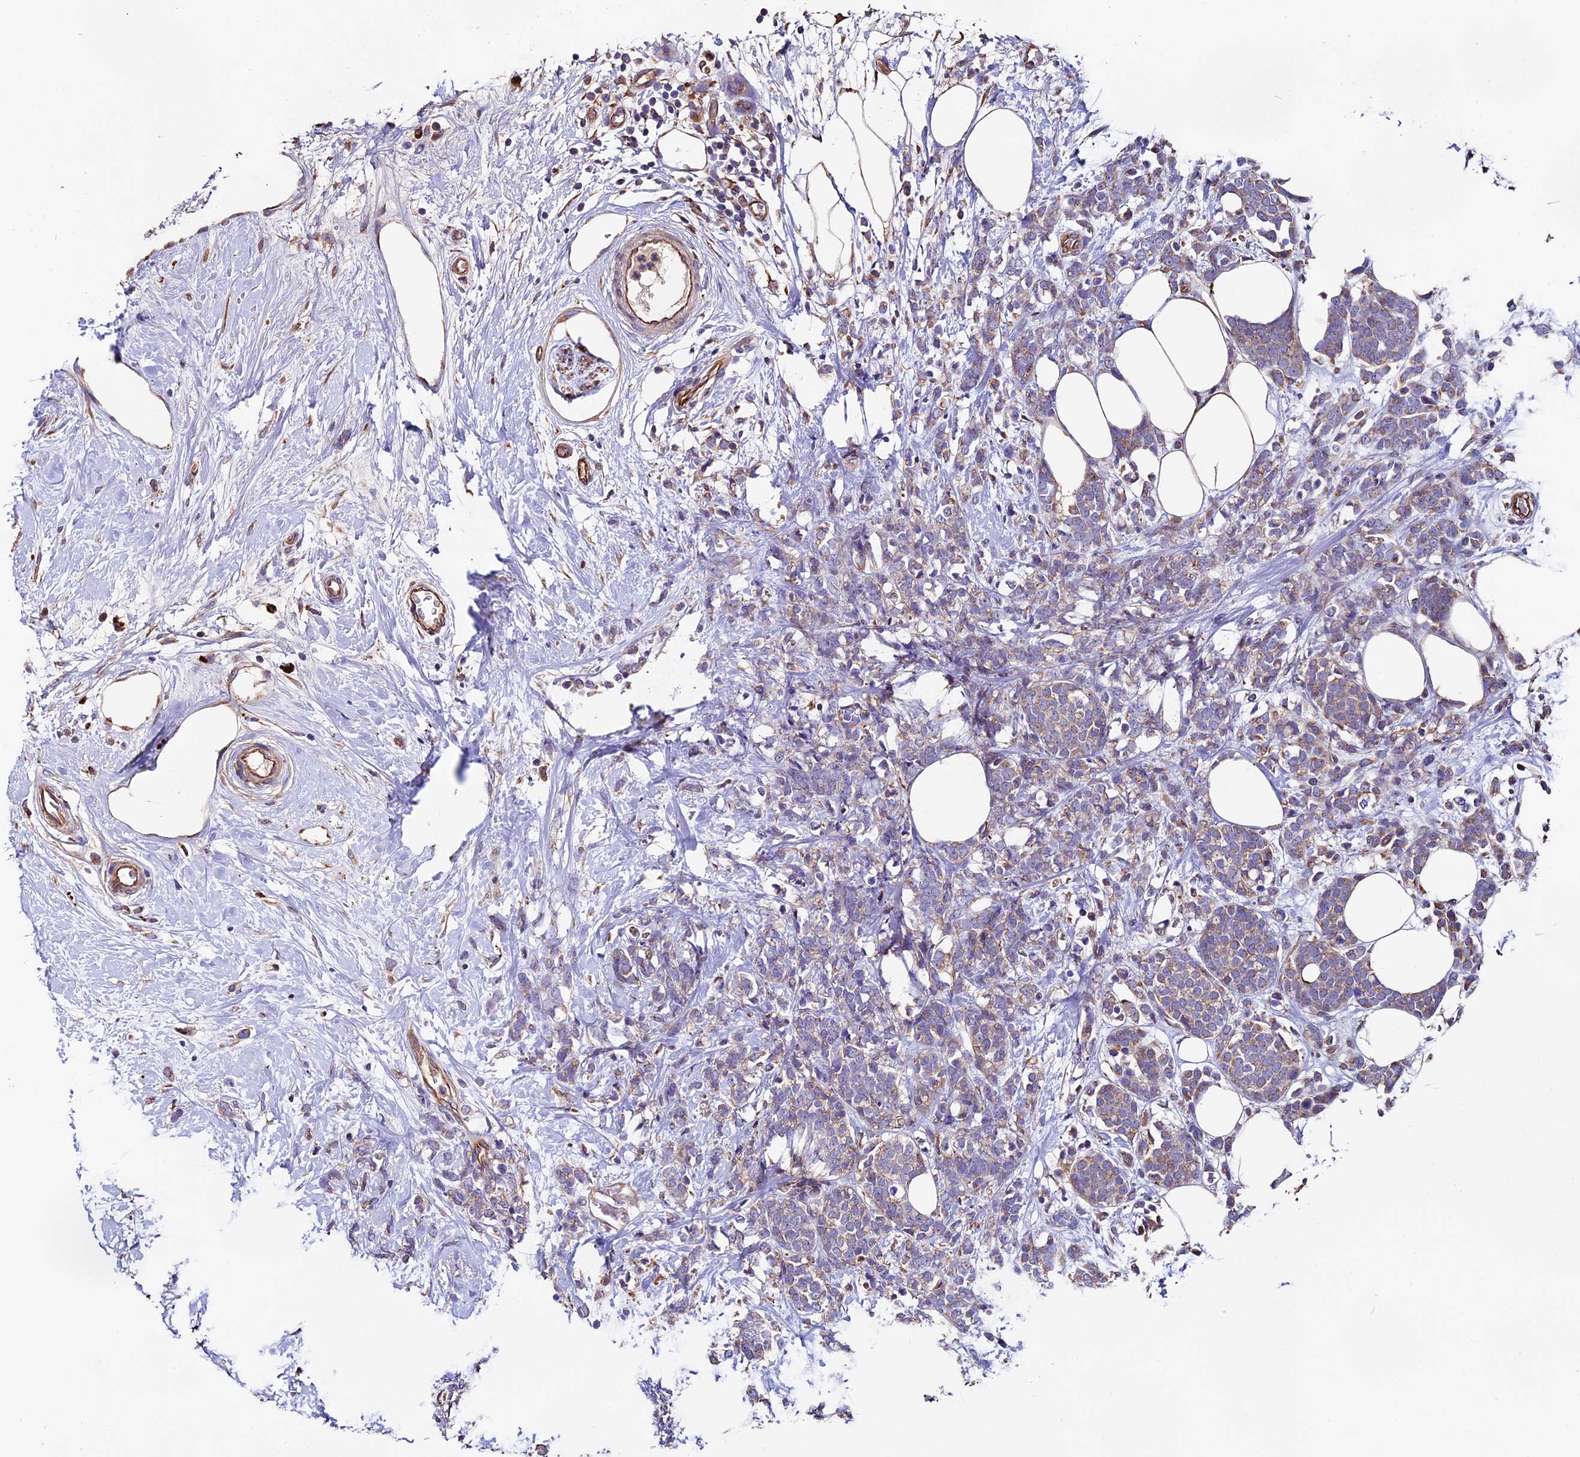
{"staining": {"intensity": "weak", "quantity": "<25%", "location": "cytoplasmic/membranous"}, "tissue": "breast cancer", "cell_type": "Tumor cells", "image_type": "cancer", "snomed": [{"axis": "morphology", "description": "Lobular carcinoma"}, {"axis": "topography", "description": "Breast"}], "caption": "DAB (3,3'-diaminobenzidine) immunohistochemical staining of breast cancer (lobular carcinoma) displays no significant staining in tumor cells. (Stains: DAB (3,3'-diaminobenzidine) IHC with hematoxylin counter stain, Microscopy: brightfield microscopy at high magnification).", "gene": "CLN5", "patient": {"sex": "female", "age": 58}}